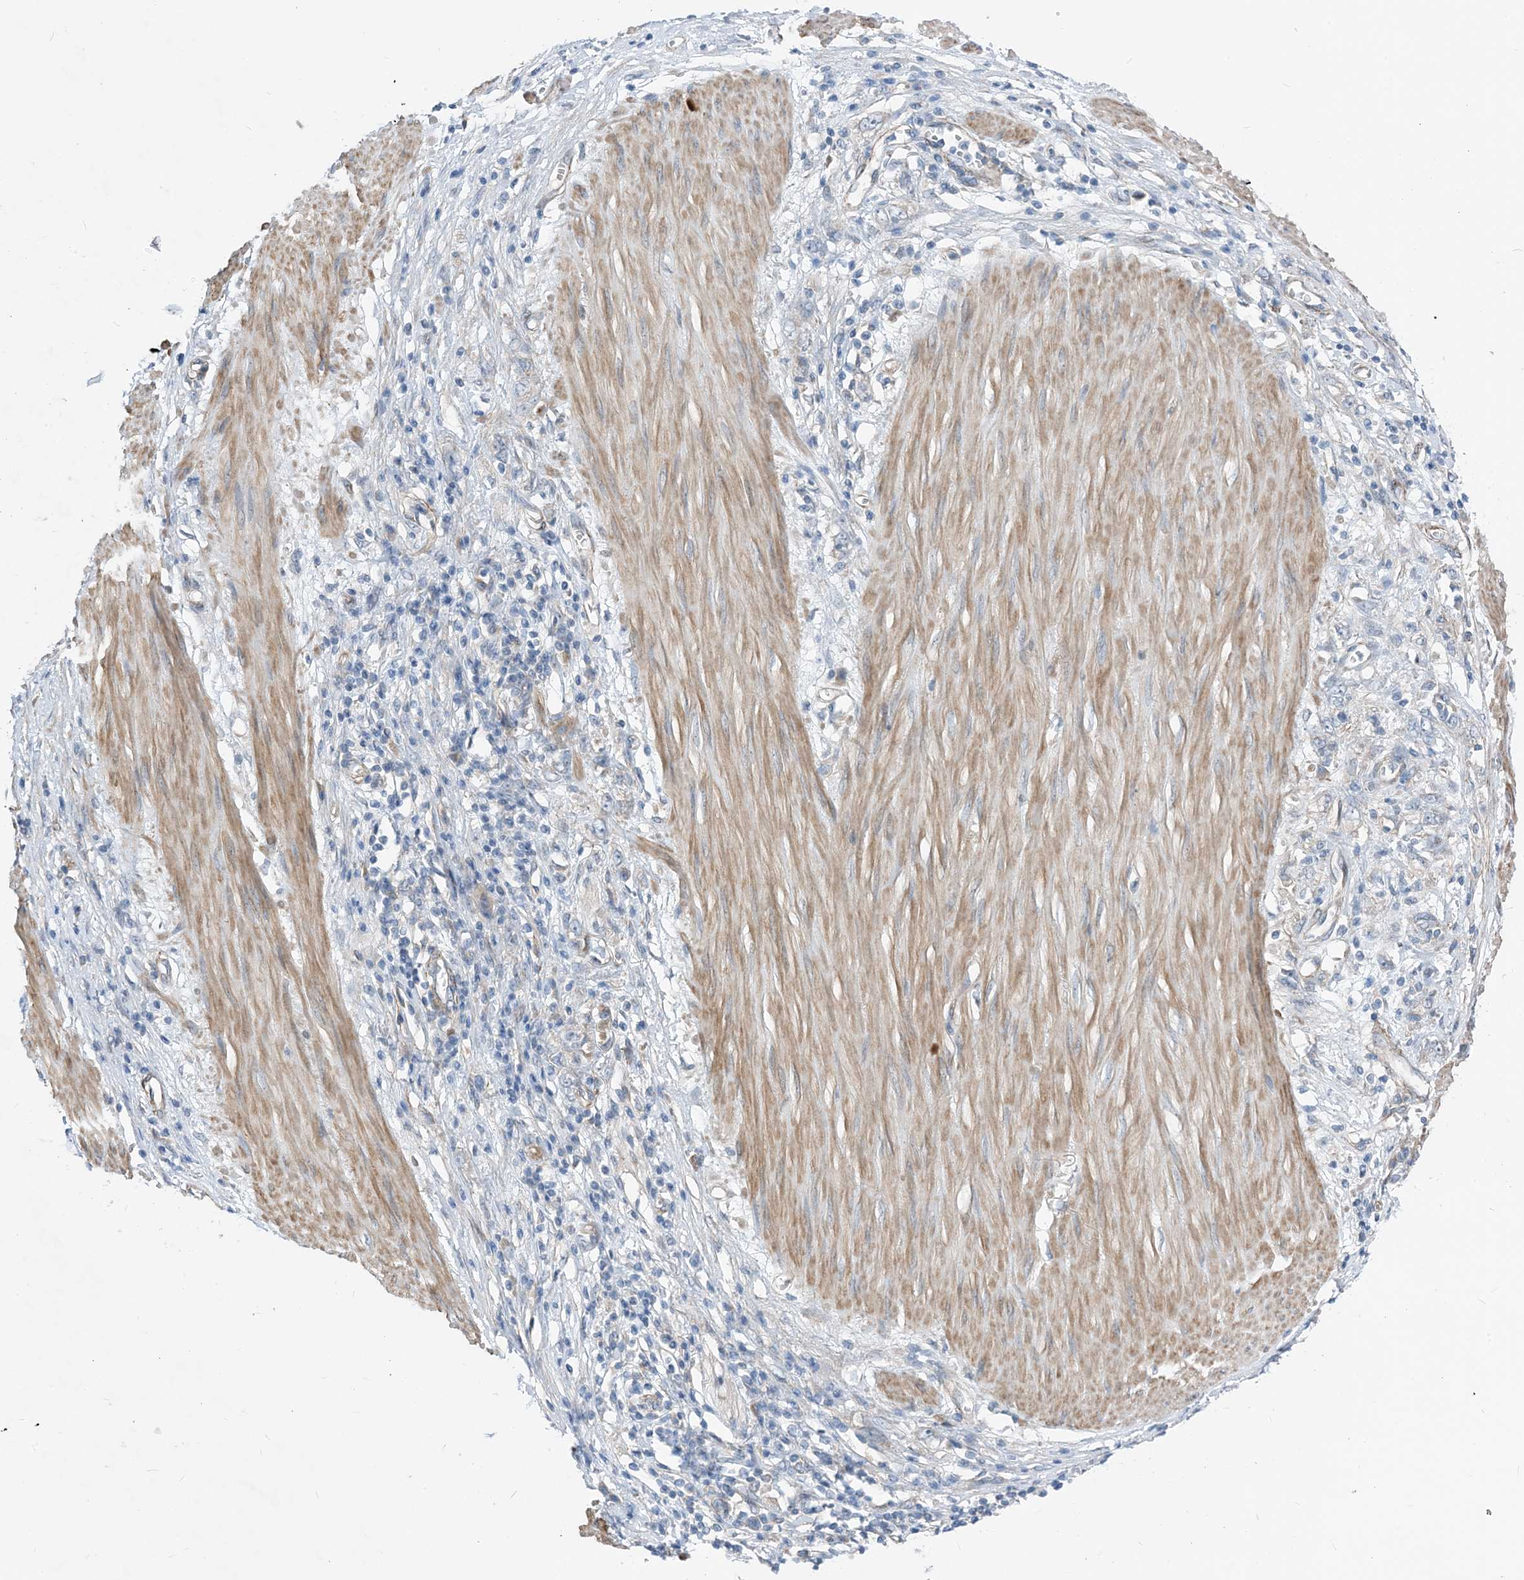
{"staining": {"intensity": "negative", "quantity": "none", "location": "none"}, "tissue": "stomach cancer", "cell_type": "Tumor cells", "image_type": "cancer", "snomed": [{"axis": "morphology", "description": "Adenocarcinoma, NOS"}, {"axis": "topography", "description": "Stomach"}], "caption": "Tumor cells are negative for protein expression in human stomach adenocarcinoma. (Stains: DAB (3,3'-diaminobenzidine) immunohistochemistry (IHC) with hematoxylin counter stain, Microscopy: brightfield microscopy at high magnification).", "gene": "PLEKHA3", "patient": {"sex": "female", "age": 76}}